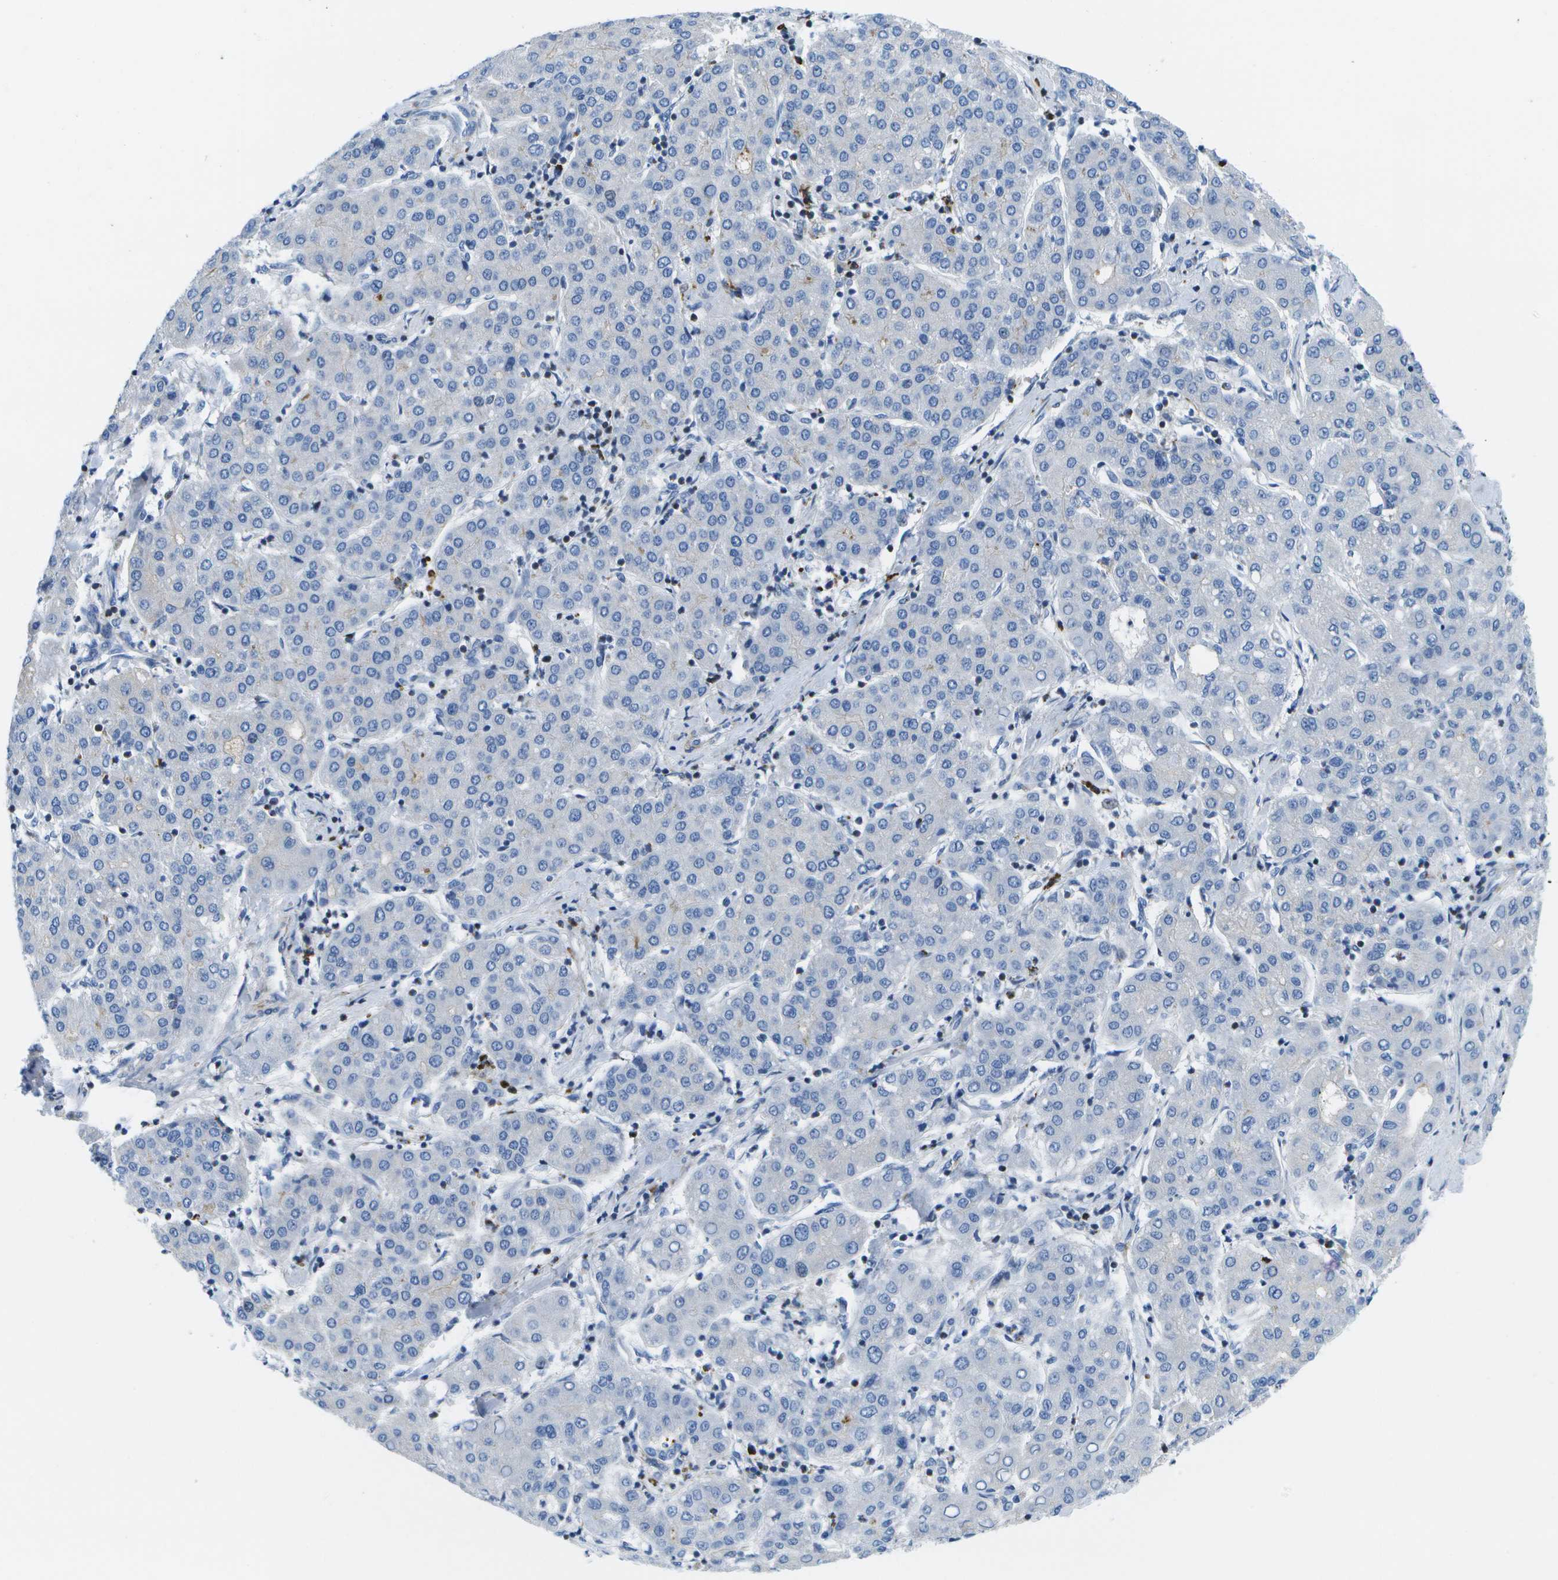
{"staining": {"intensity": "negative", "quantity": "none", "location": "none"}, "tissue": "liver cancer", "cell_type": "Tumor cells", "image_type": "cancer", "snomed": [{"axis": "morphology", "description": "Carcinoma, Hepatocellular, NOS"}, {"axis": "topography", "description": "Liver"}], "caption": "Immunohistochemistry (IHC) of human hepatocellular carcinoma (liver) exhibits no expression in tumor cells.", "gene": "ADGRG6", "patient": {"sex": "male", "age": 65}}